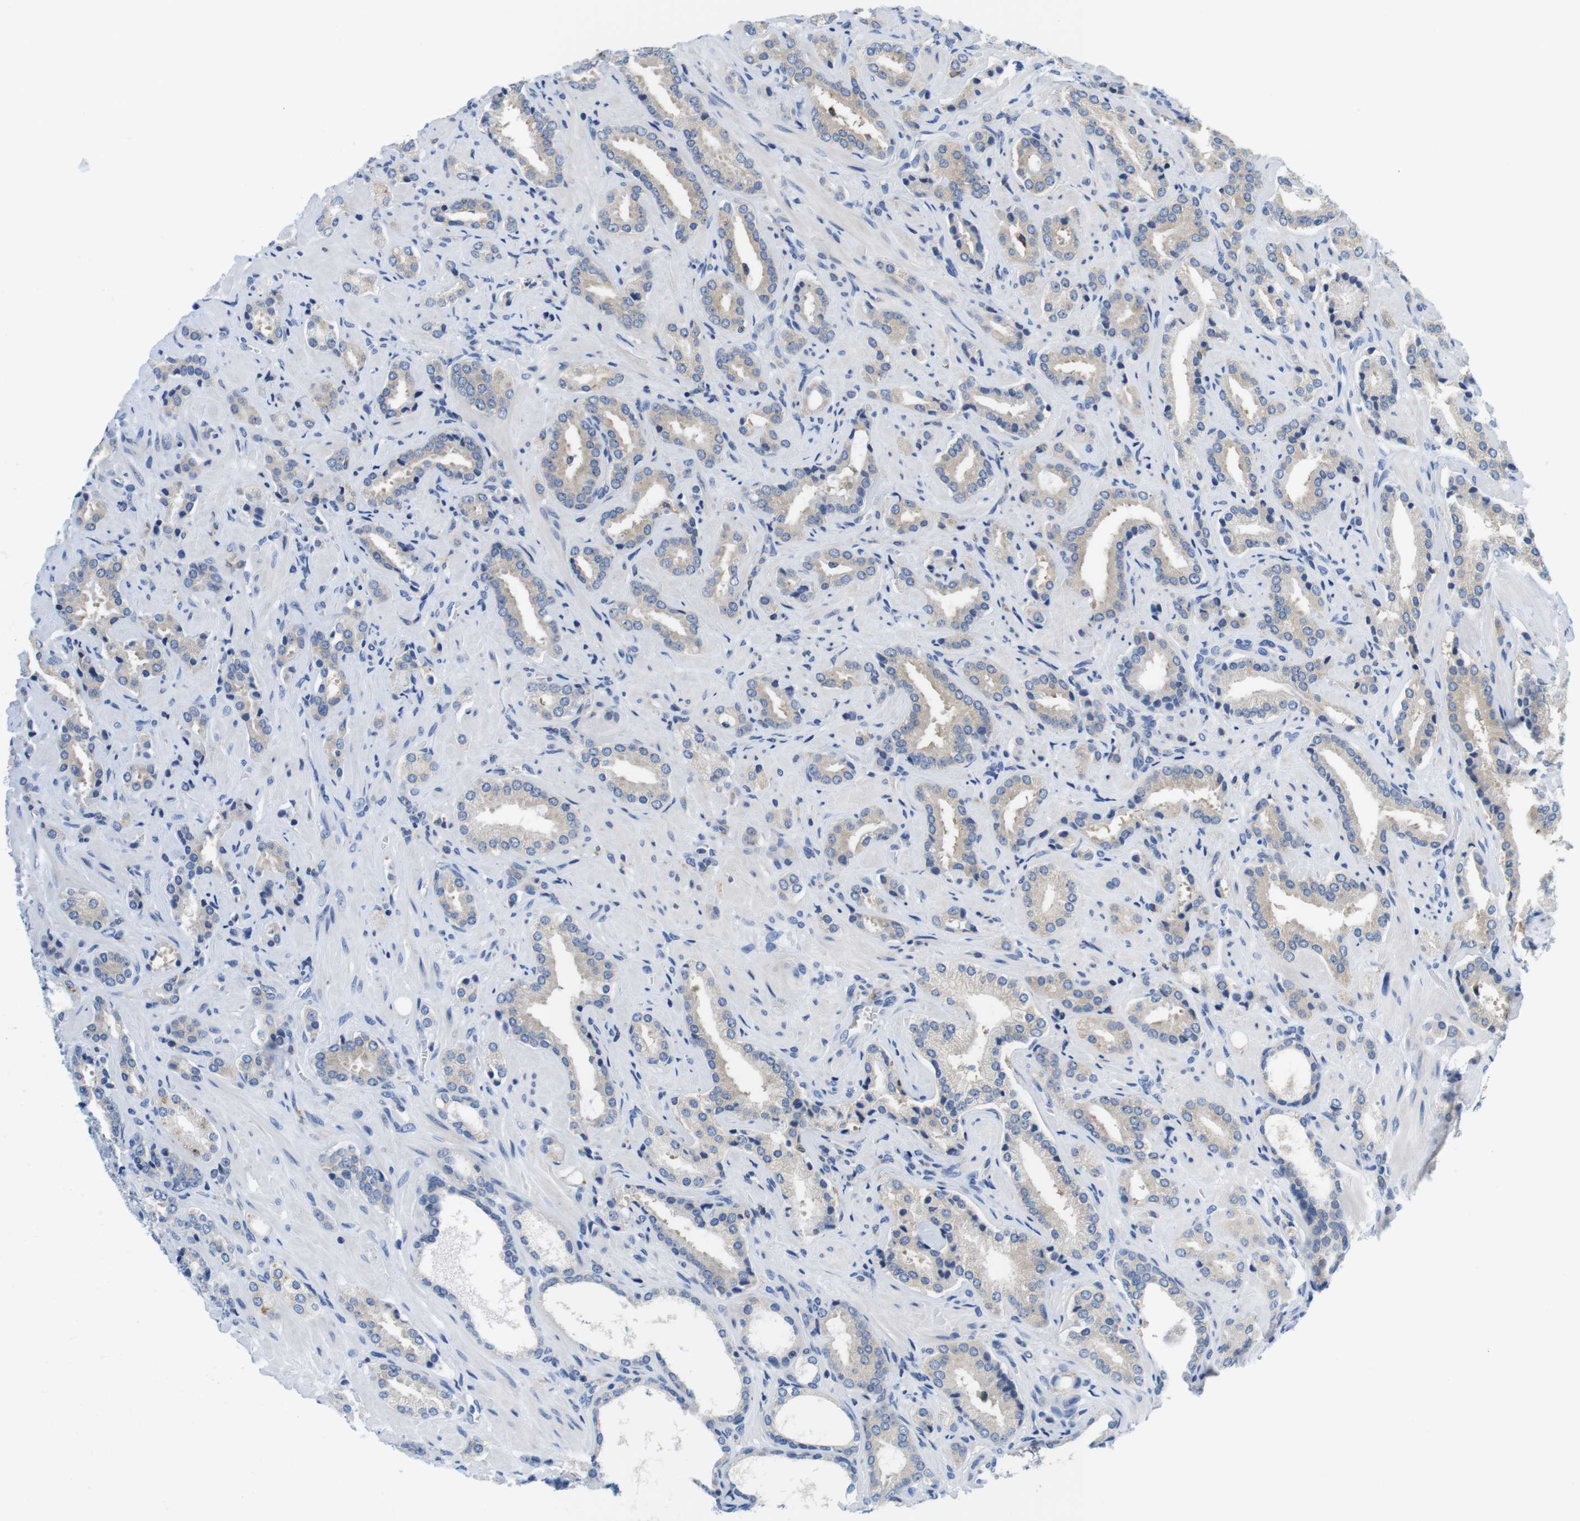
{"staining": {"intensity": "negative", "quantity": "none", "location": "none"}, "tissue": "prostate cancer", "cell_type": "Tumor cells", "image_type": "cancer", "snomed": [{"axis": "morphology", "description": "Adenocarcinoma, High grade"}, {"axis": "topography", "description": "Prostate"}], "caption": "A high-resolution micrograph shows immunohistochemistry (IHC) staining of prostate adenocarcinoma (high-grade), which demonstrates no significant staining in tumor cells. The staining is performed using DAB brown chromogen with nuclei counter-stained in using hematoxylin.", "gene": "CNGA2", "patient": {"sex": "male", "age": 64}}